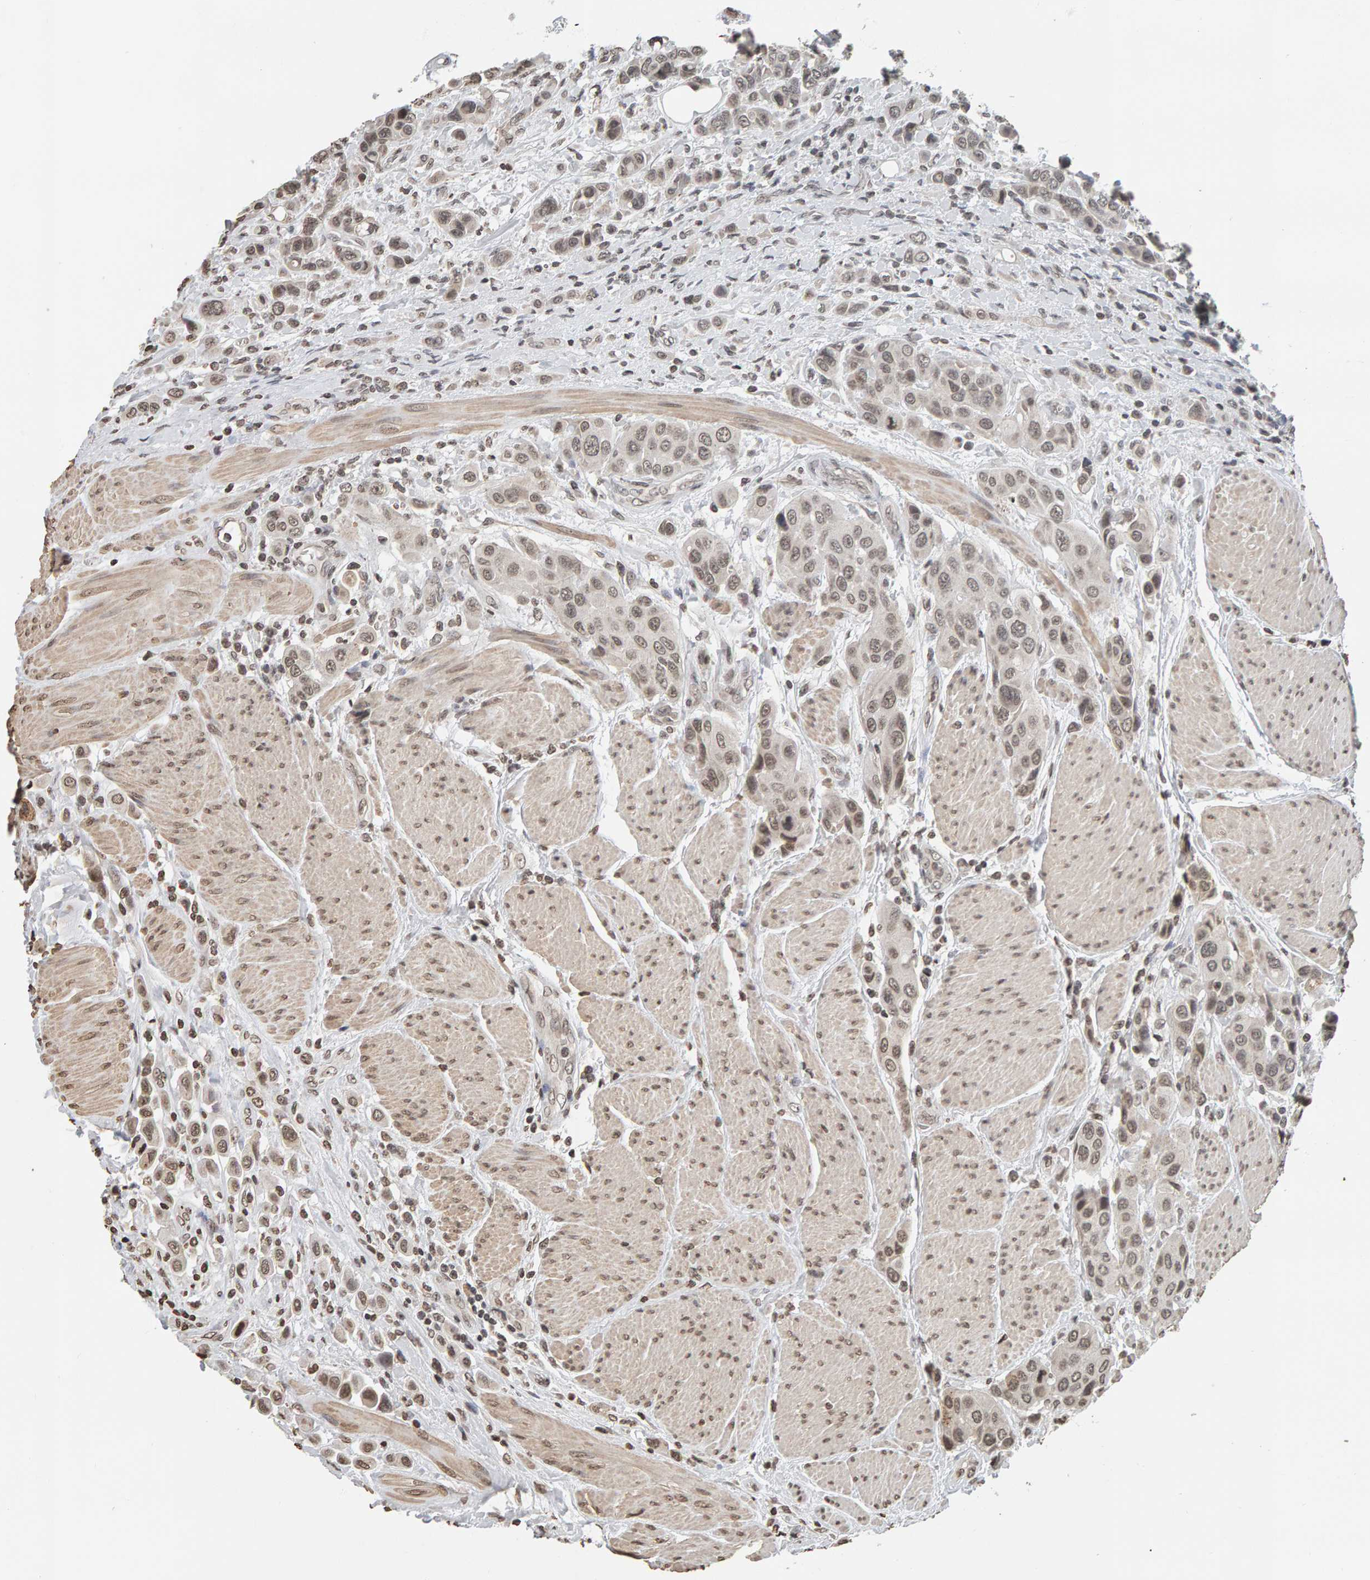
{"staining": {"intensity": "weak", "quantity": ">75%", "location": "nuclear"}, "tissue": "urothelial cancer", "cell_type": "Tumor cells", "image_type": "cancer", "snomed": [{"axis": "morphology", "description": "Urothelial carcinoma, High grade"}, {"axis": "topography", "description": "Urinary bladder"}], "caption": "DAB immunohistochemical staining of human urothelial carcinoma (high-grade) shows weak nuclear protein expression in about >75% of tumor cells.", "gene": "AFF4", "patient": {"sex": "male", "age": 50}}